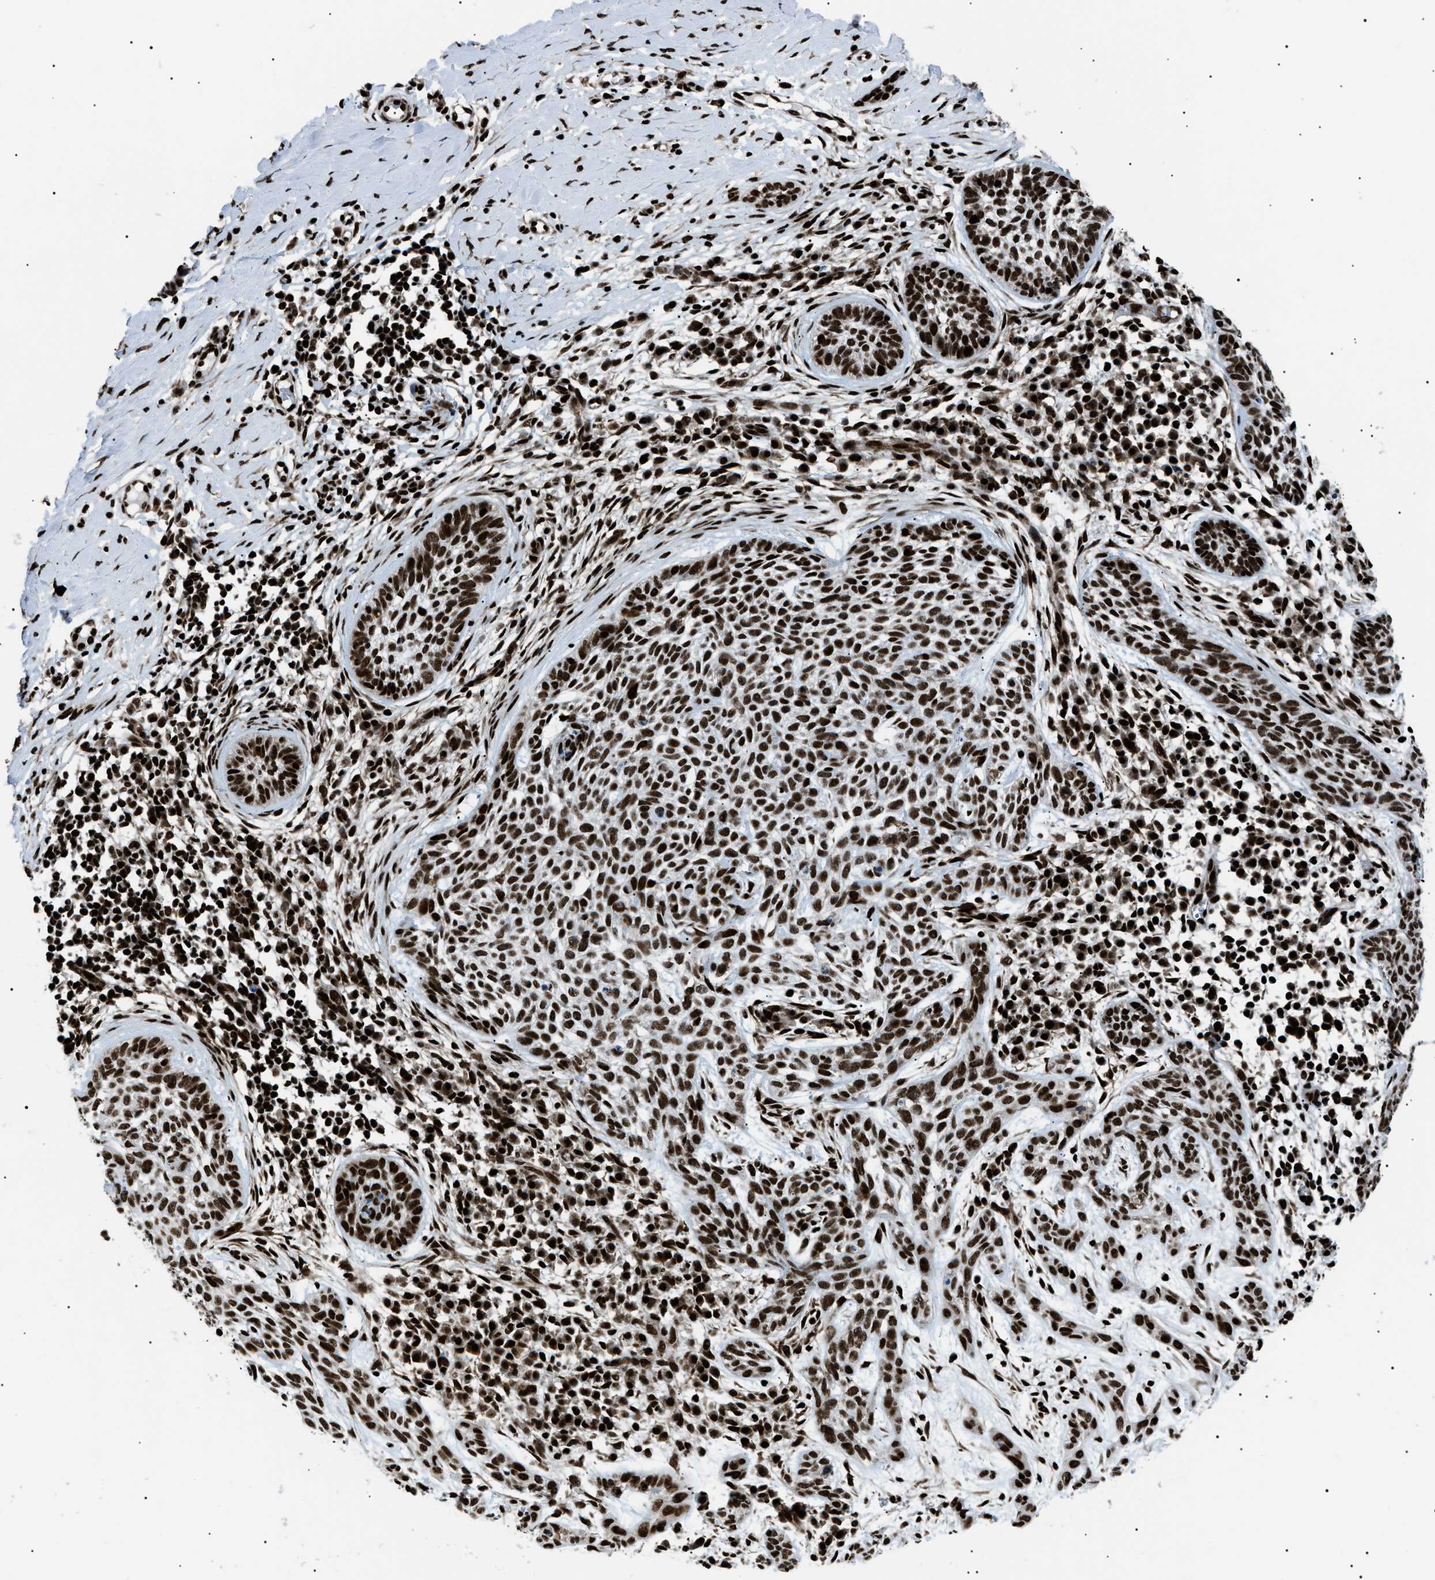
{"staining": {"intensity": "strong", "quantity": ">75%", "location": "nuclear"}, "tissue": "skin cancer", "cell_type": "Tumor cells", "image_type": "cancer", "snomed": [{"axis": "morphology", "description": "Basal cell carcinoma"}, {"axis": "topography", "description": "Skin"}], "caption": "This histopathology image displays immunohistochemistry (IHC) staining of basal cell carcinoma (skin), with high strong nuclear expression in approximately >75% of tumor cells.", "gene": "HNRNPK", "patient": {"sex": "female", "age": 59}}